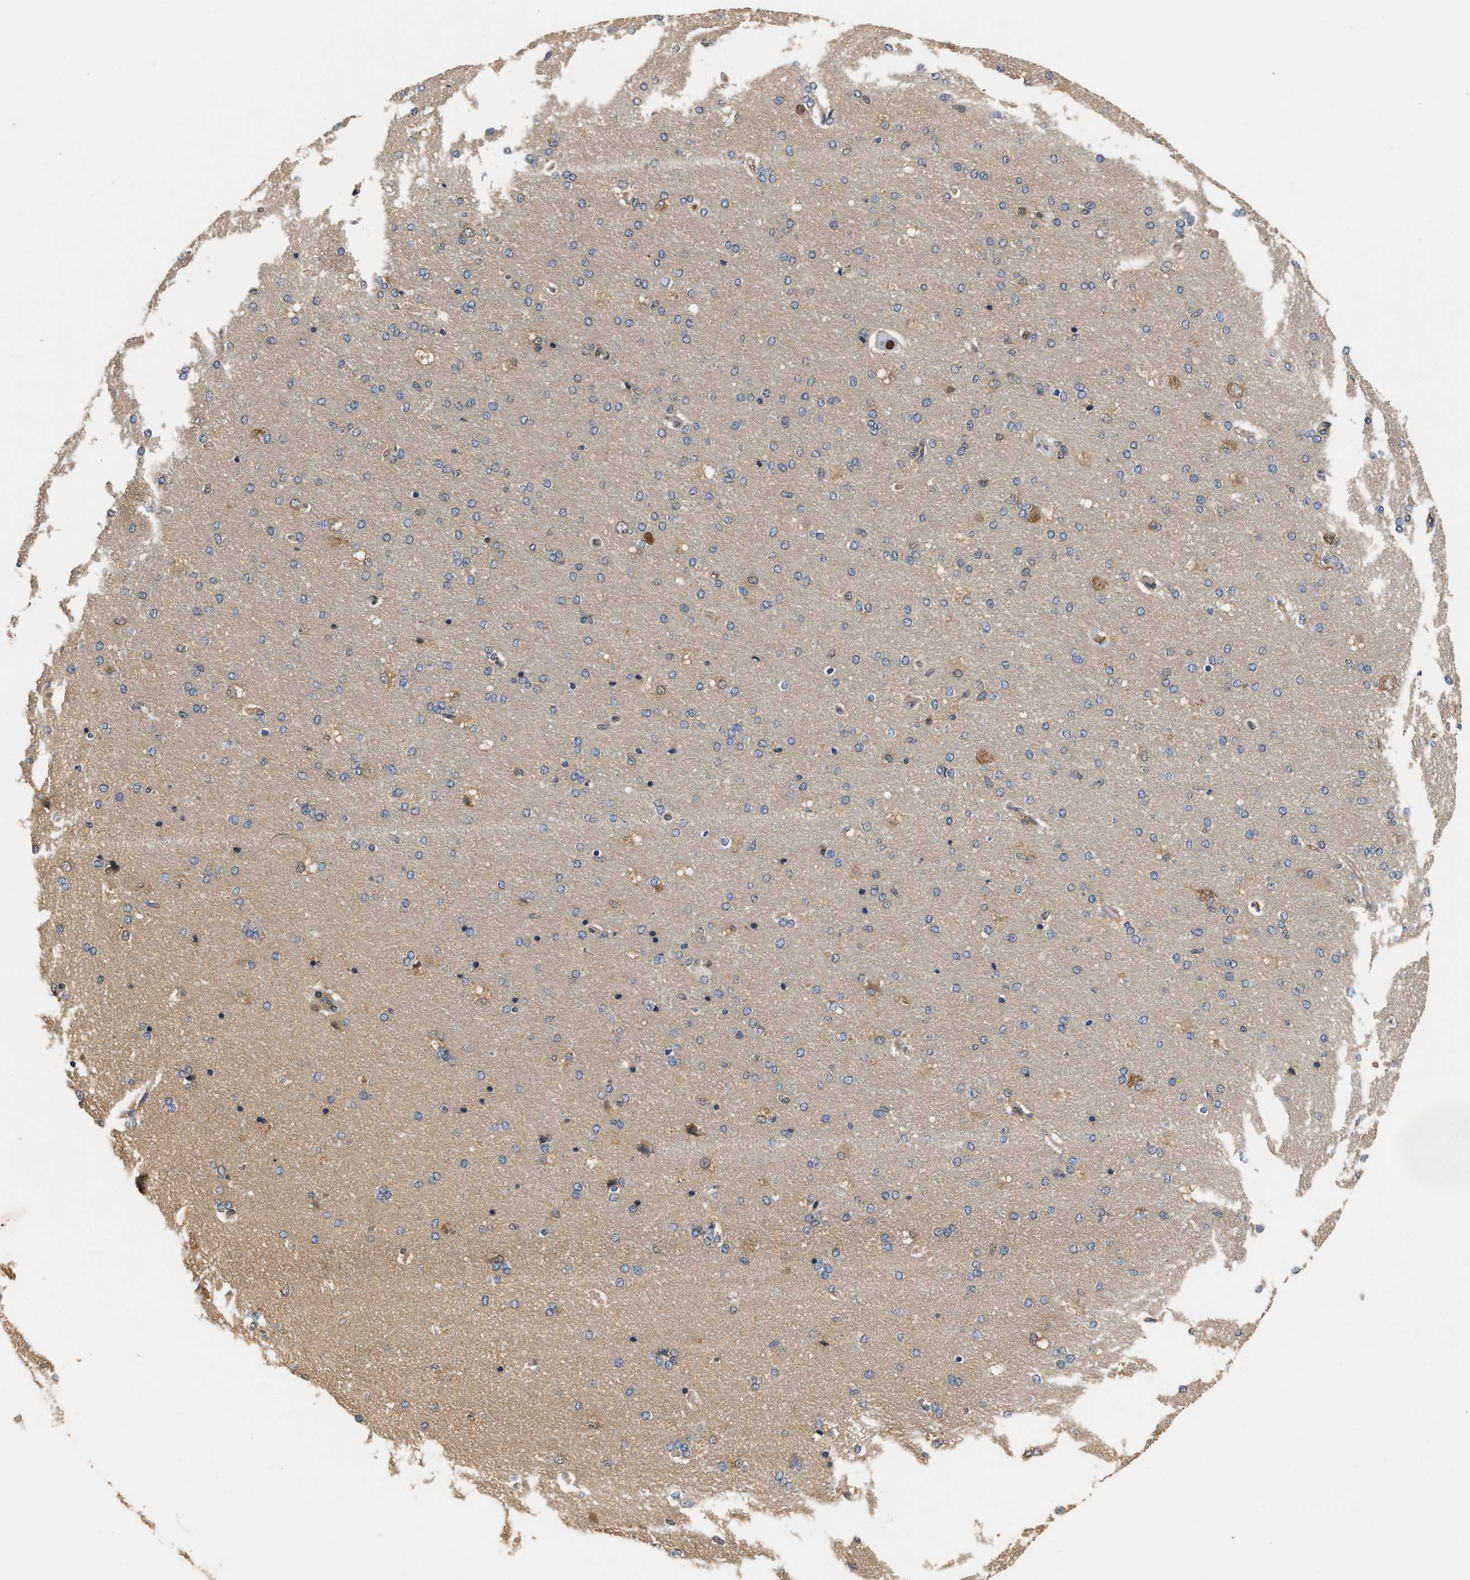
{"staining": {"intensity": "moderate", "quantity": ">75%", "location": "cytoplasmic/membranous"}, "tissue": "cerebral cortex", "cell_type": "Endothelial cells", "image_type": "normal", "snomed": [{"axis": "morphology", "description": "Normal tissue, NOS"}, {"axis": "morphology", "description": "Developmental malformation"}, {"axis": "topography", "description": "Cerebral cortex"}], "caption": "Brown immunohistochemical staining in benign human cerebral cortex shows moderate cytoplasmic/membranous staining in approximately >75% of endothelial cells.", "gene": "GPI", "patient": {"sex": "female", "age": 30}}